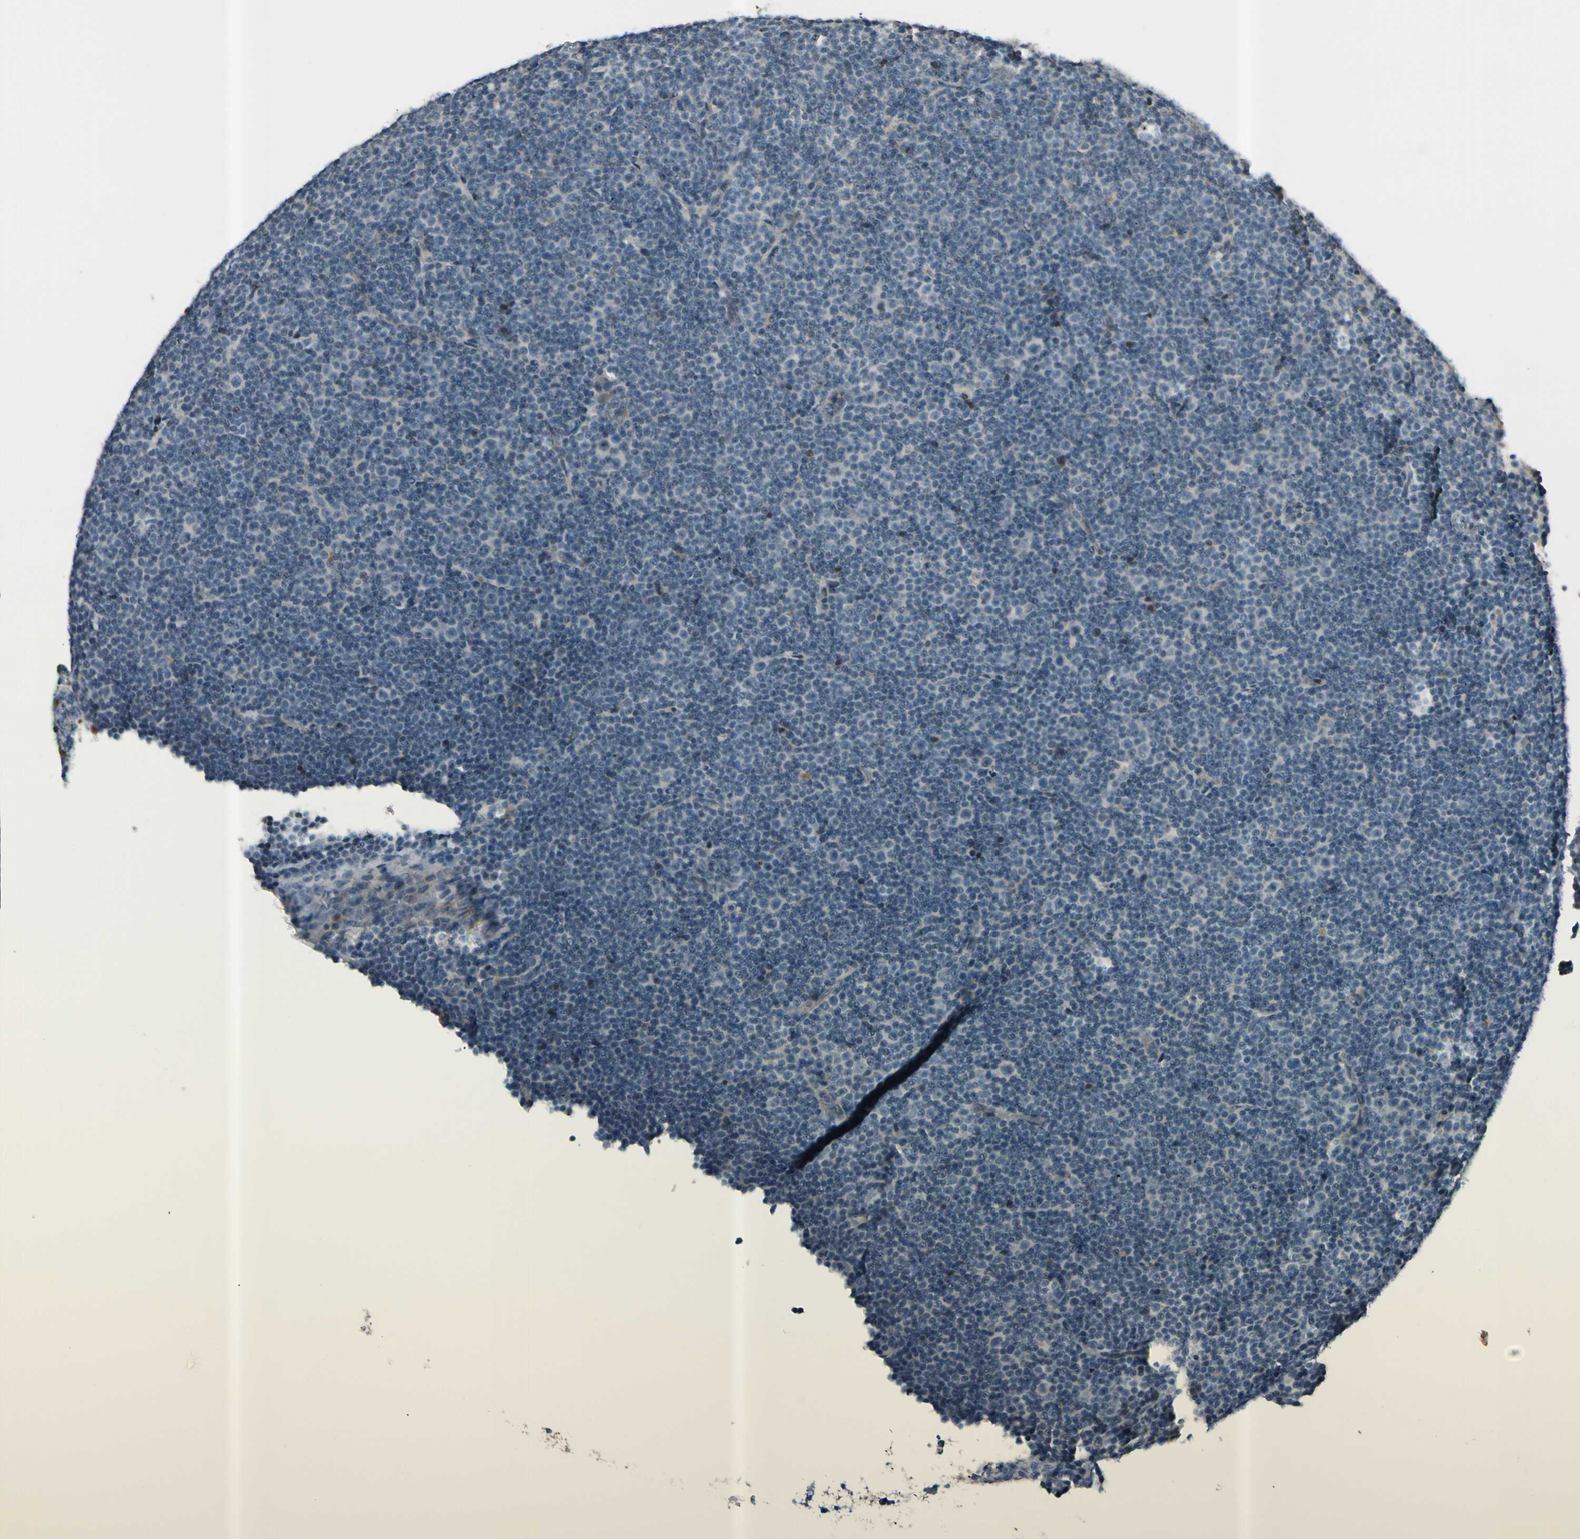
{"staining": {"intensity": "negative", "quantity": "none", "location": "none"}, "tissue": "lymphoma", "cell_type": "Tumor cells", "image_type": "cancer", "snomed": [{"axis": "morphology", "description": "Malignant lymphoma, non-Hodgkin's type, Low grade"}, {"axis": "topography", "description": "Lymph node"}], "caption": "Lymphoma was stained to show a protein in brown. There is no significant staining in tumor cells.", "gene": "ICAM5", "patient": {"sex": "female", "age": 67}}